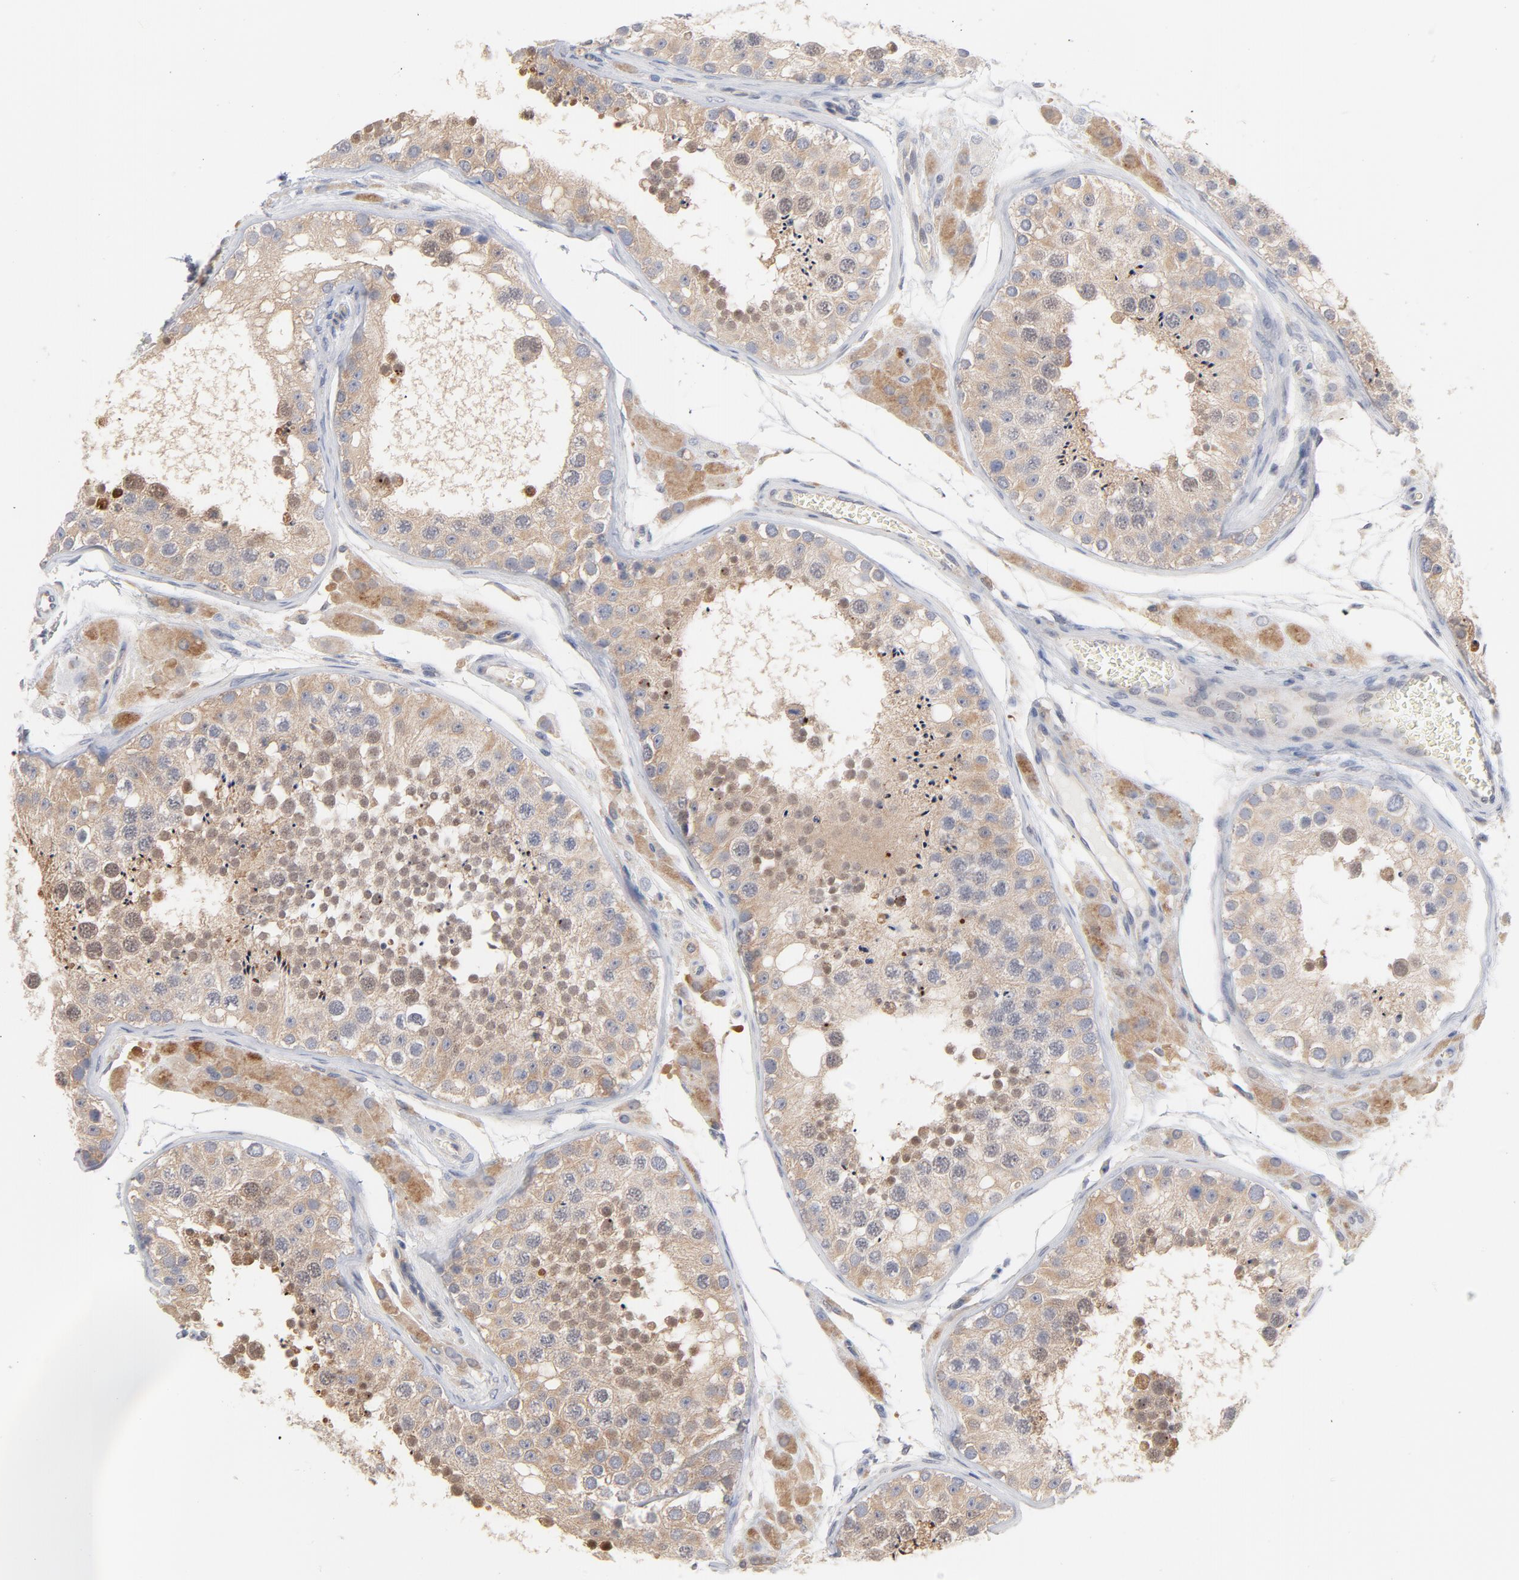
{"staining": {"intensity": "weak", "quantity": "25%-75%", "location": "cytoplasmic/membranous,nuclear"}, "tissue": "testis", "cell_type": "Cells in seminiferous ducts", "image_type": "normal", "snomed": [{"axis": "morphology", "description": "Normal tissue, NOS"}, {"axis": "topography", "description": "Testis"}], "caption": "Immunohistochemistry (IHC) of unremarkable human testis displays low levels of weak cytoplasmic/membranous,nuclear positivity in approximately 25%-75% of cells in seminiferous ducts.", "gene": "UBL4A", "patient": {"sex": "male", "age": 26}}